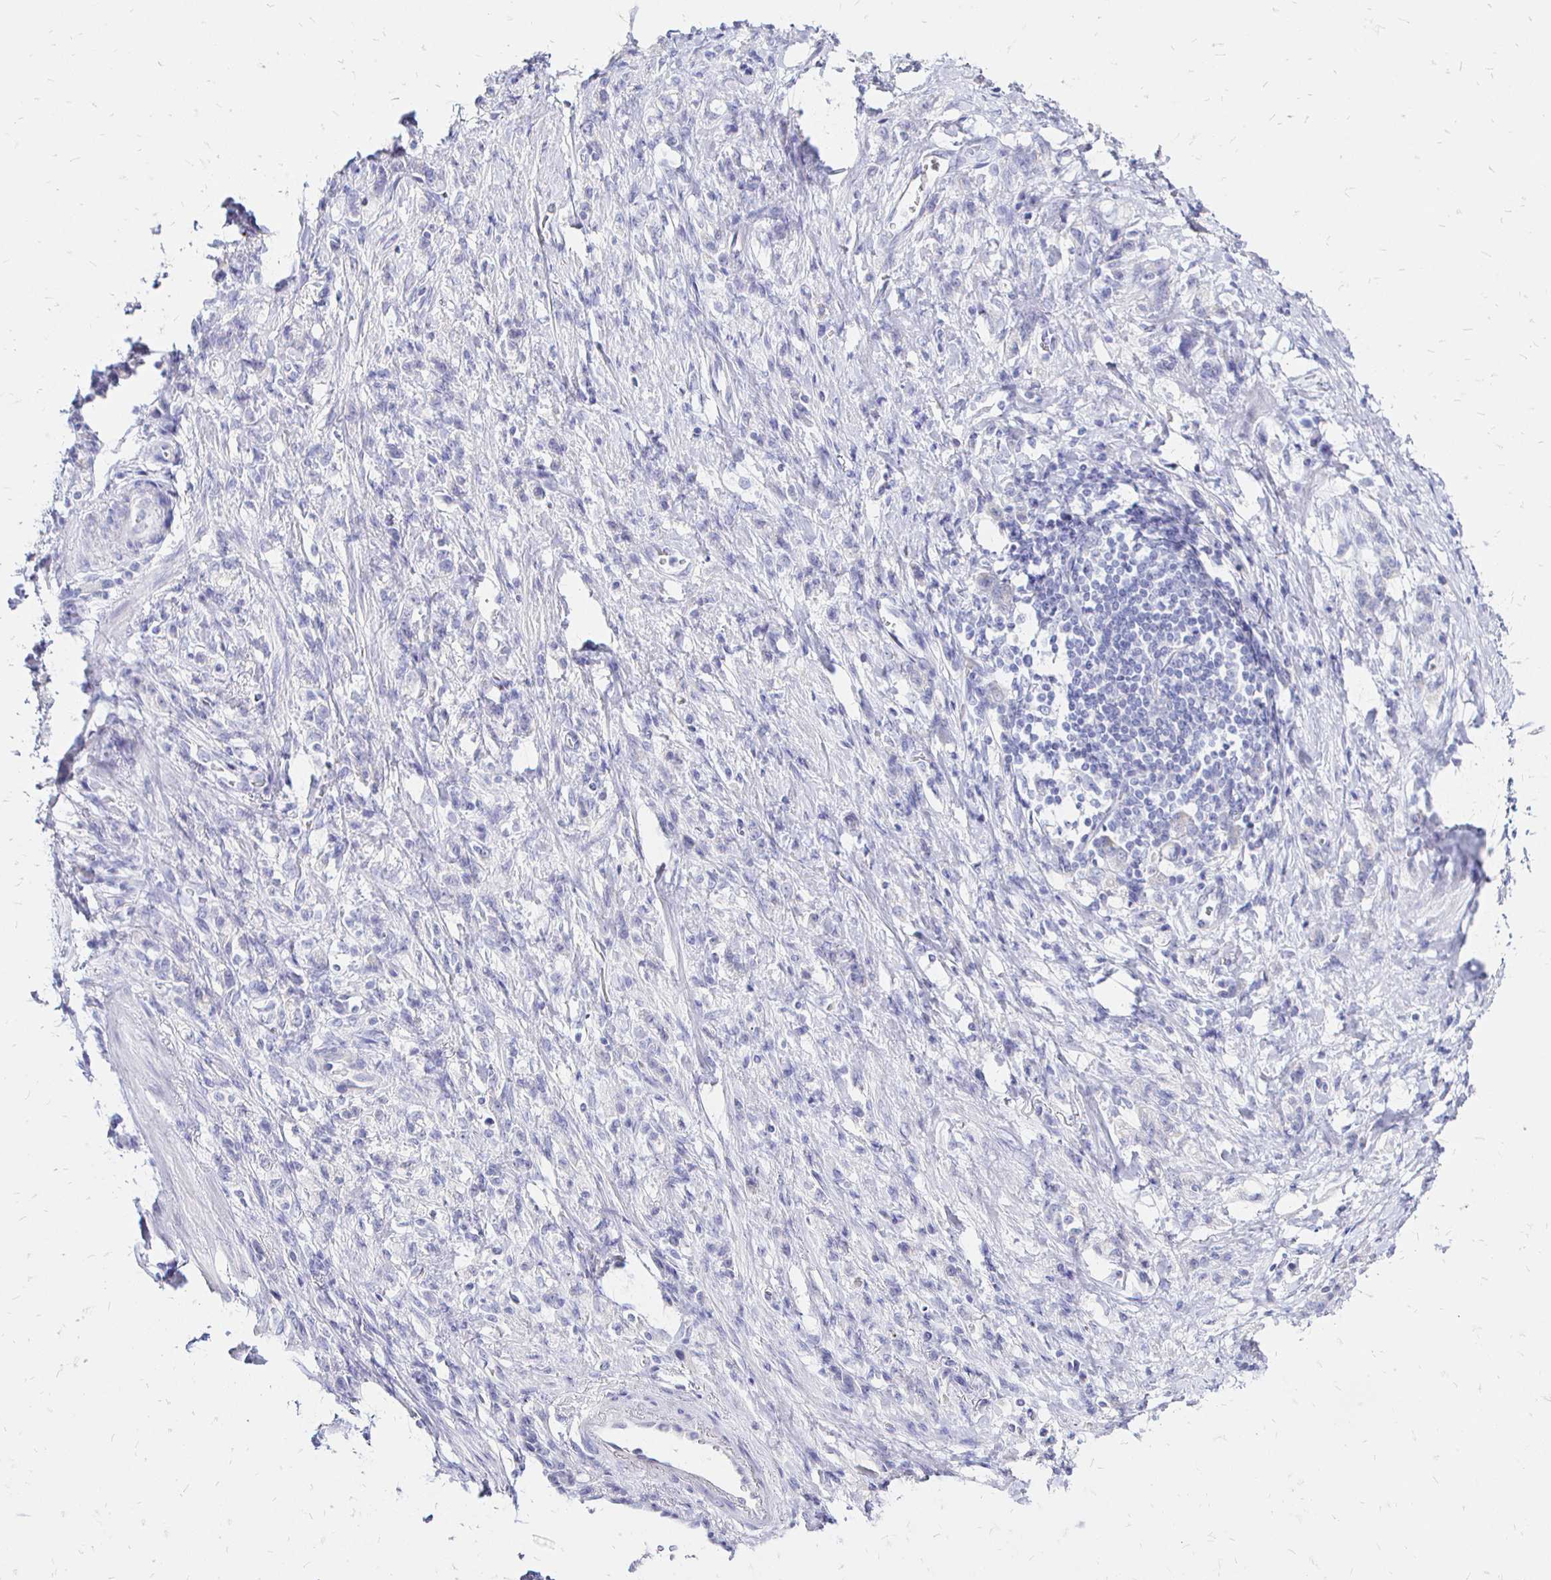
{"staining": {"intensity": "negative", "quantity": "none", "location": "none"}, "tissue": "stomach cancer", "cell_type": "Tumor cells", "image_type": "cancer", "snomed": [{"axis": "morphology", "description": "Adenocarcinoma, NOS"}, {"axis": "topography", "description": "Stomach"}], "caption": "Immunohistochemical staining of human stomach adenocarcinoma exhibits no significant staining in tumor cells. (DAB IHC visualized using brightfield microscopy, high magnification).", "gene": "IRGC", "patient": {"sex": "male", "age": 77}}